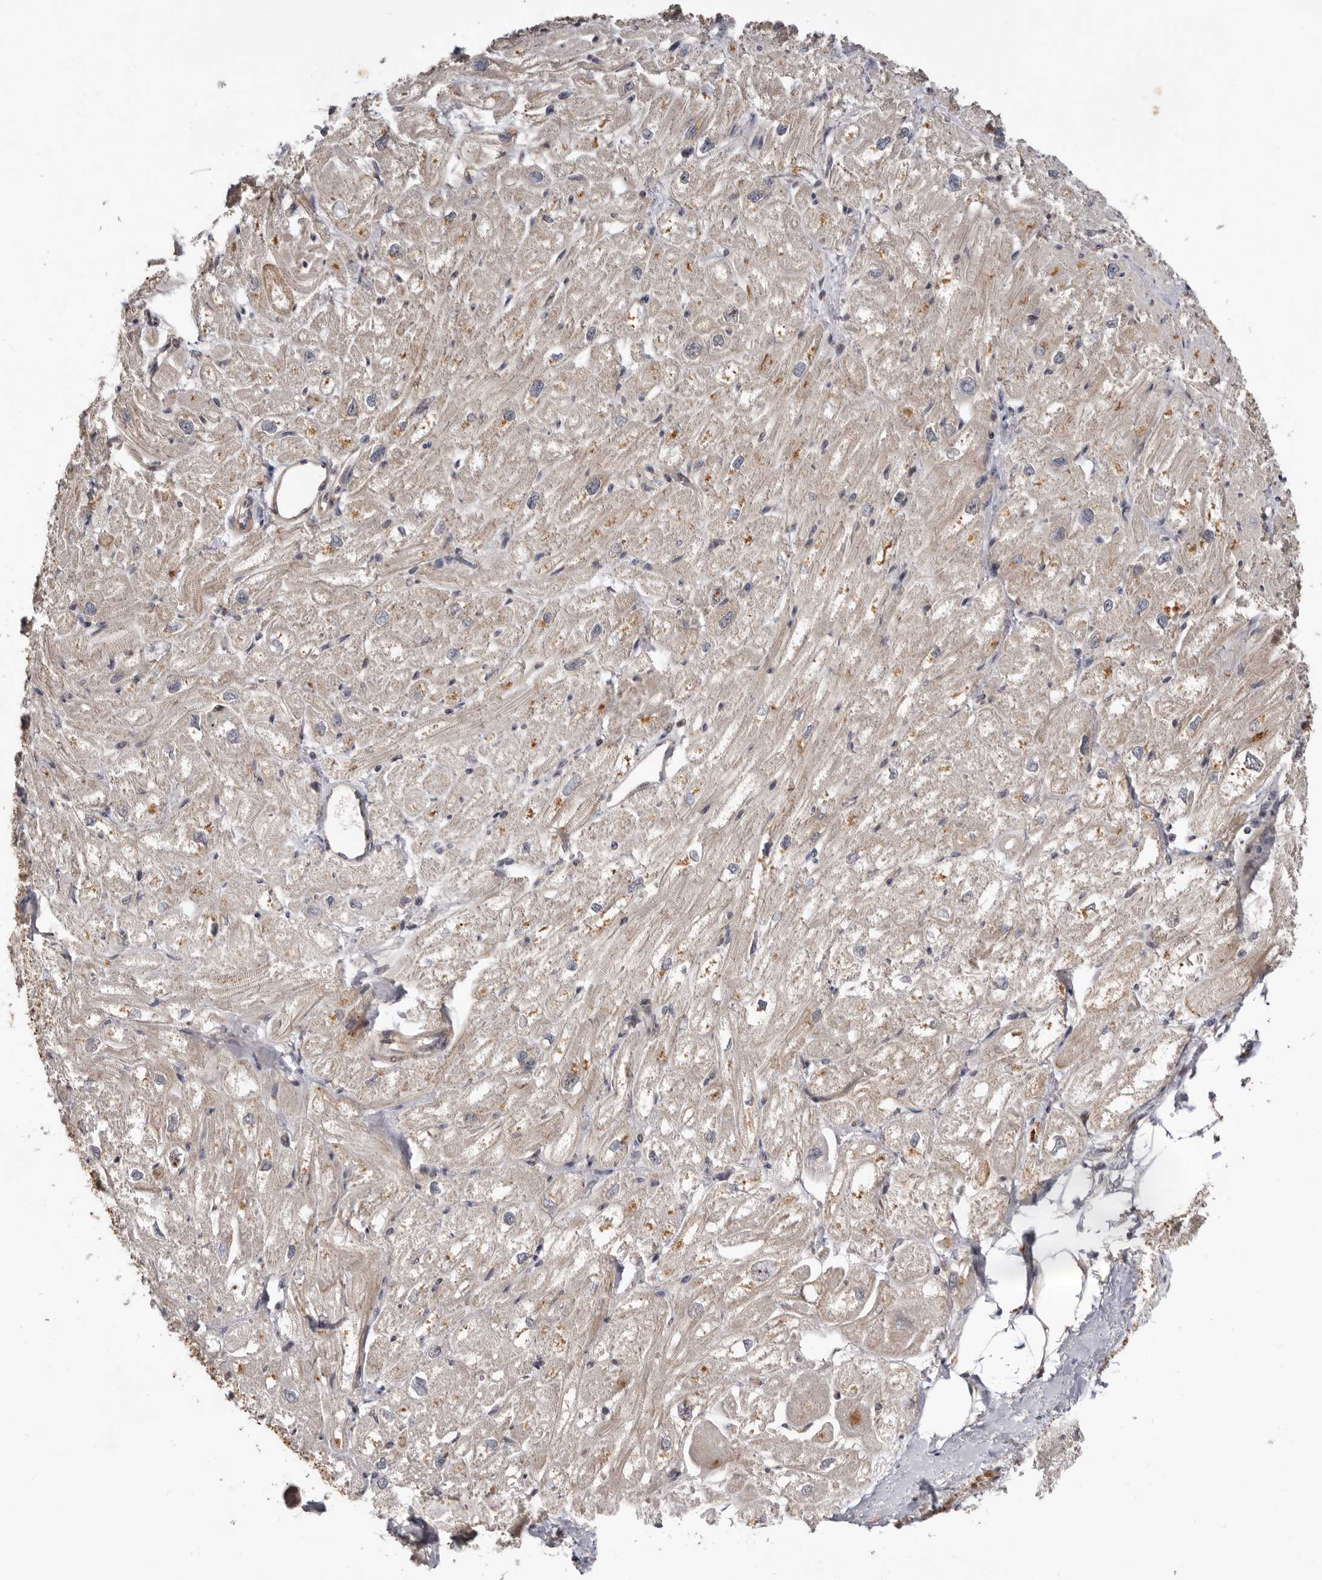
{"staining": {"intensity": "moderate", "quantity": "25%-75%", "location": "cytoplasmic/membranous"}, "tissue": "heart muscle", "cell_type": "Cardiomyocytes", "image_type": "normal", "snomed": [{"axis": "morphology", "description": "Normal tissue, NOS"}, {"axis": "topography", "description": "Heart"}], "caption": "Heart muscle stained with a brown dye reveals moderate cytoplasmic/membranous positive staining in approximately 25%-75% of cardiomyocytes.", "gene": "SBDS", "patient": {"sex": "male", "age": 50}}